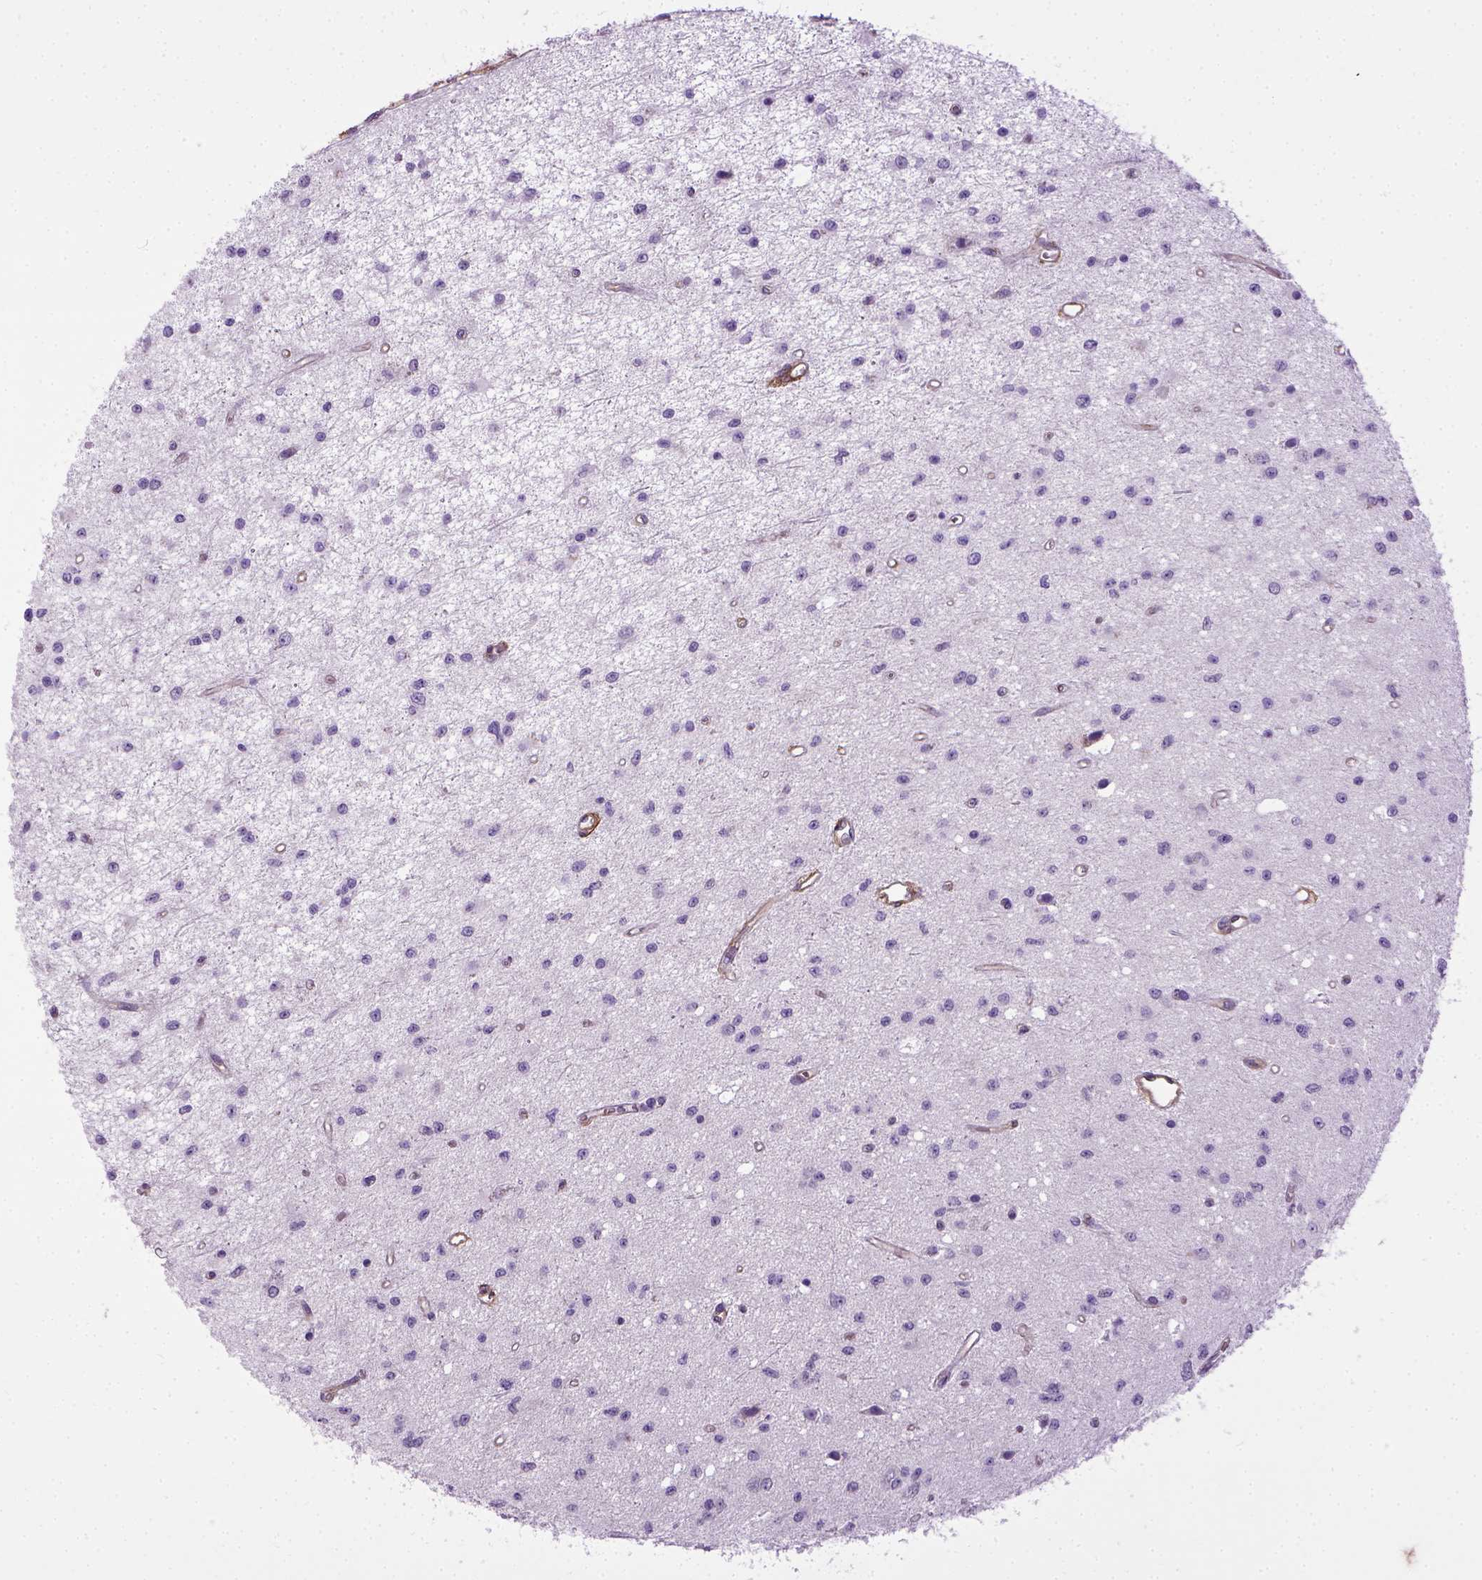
{"staining": {"intensity": "negative", "quantity": "none", "location": "none"}, "tissue": "glioma", "cell_type": "Tumor cells", "image_type": "cancer", "snomed": [{"axis": "morphology", "description": "Glioma, malignant, Low grade"}, {"axis": "topography", "description": "Brain"}], "caption": "Malignant glioma (low-grade) was stained to show a protein in brown. There is no significant expression in tumor cells.", "gene": "ENG", "patient": {"sex": "female", "age": 45}}